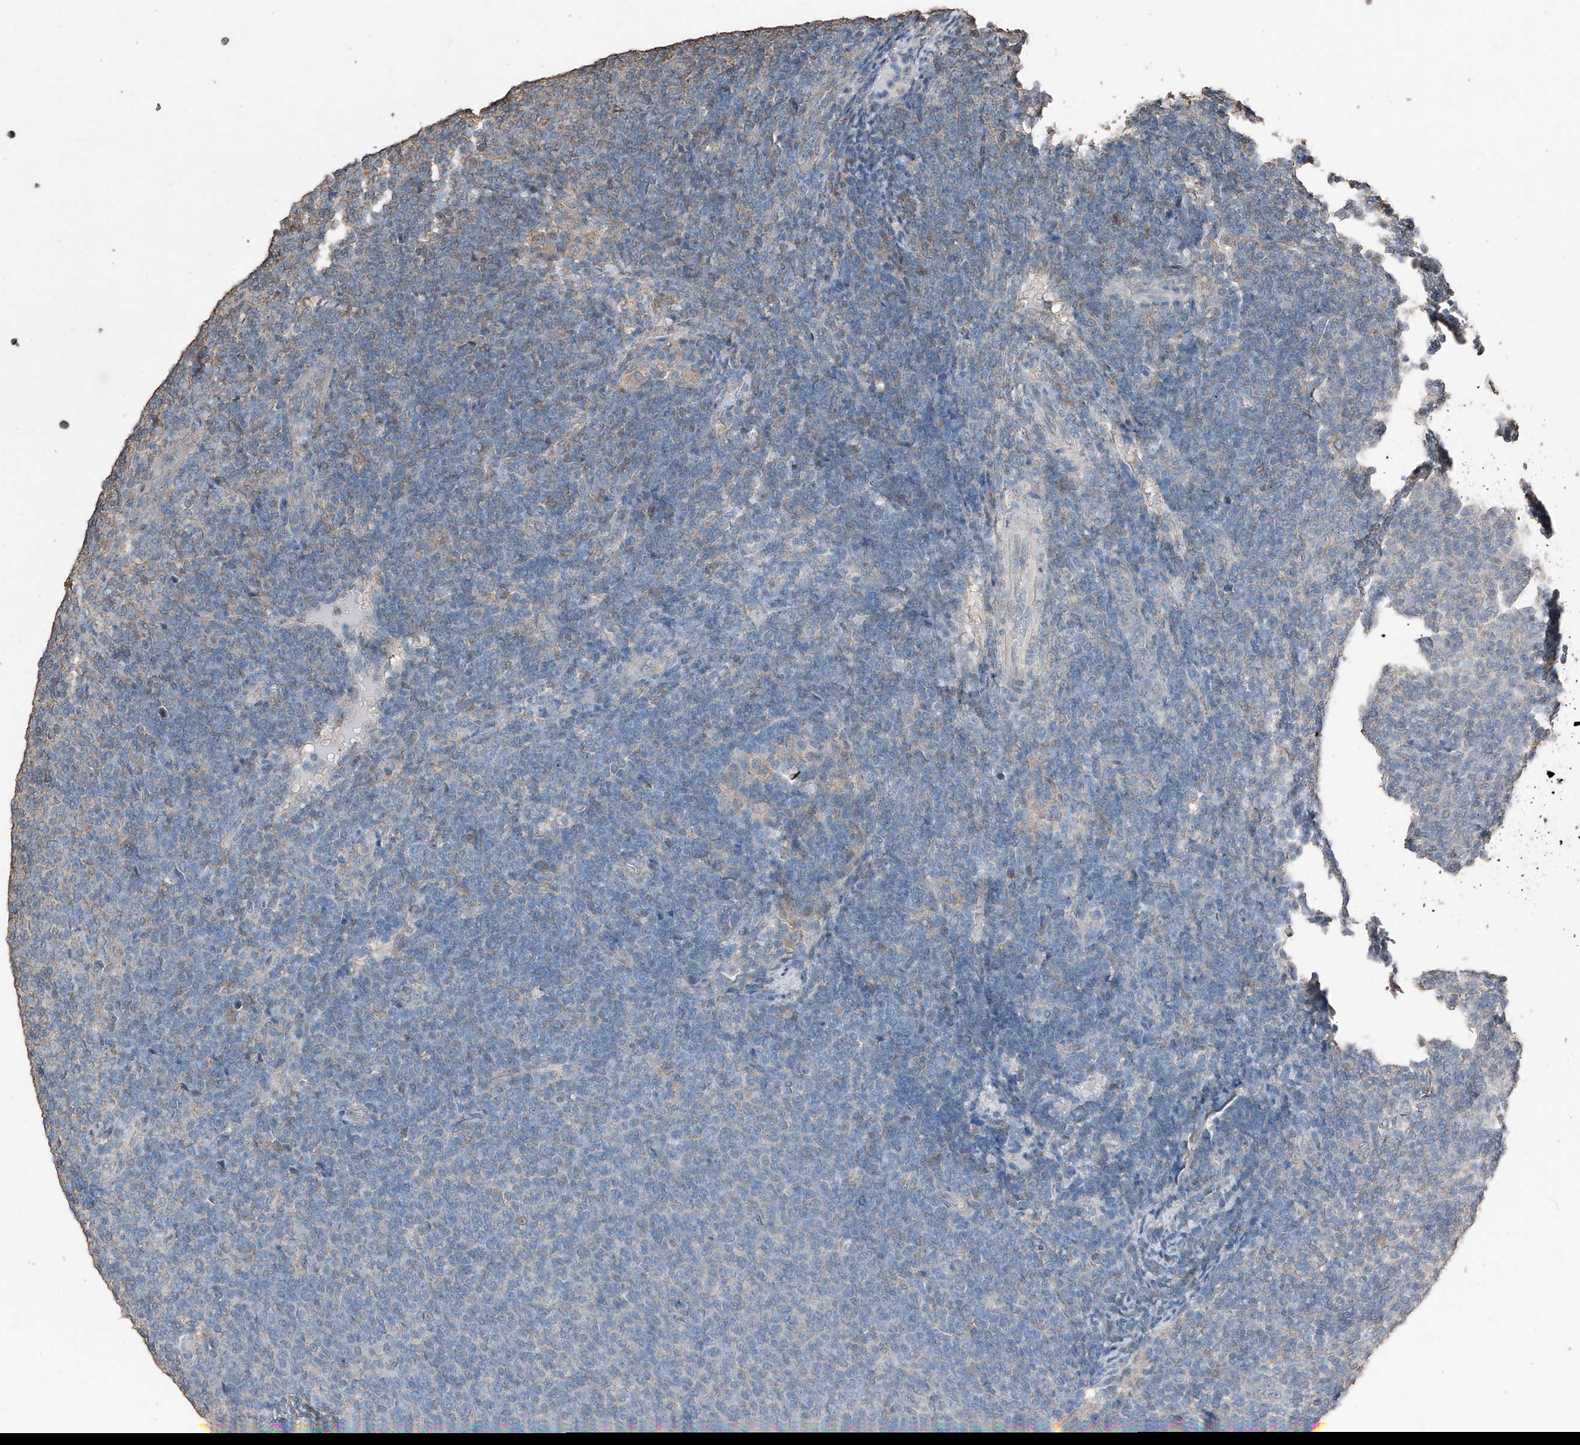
{"staining": {"intensity": "negative", "quantity": "none", "location": "none"}, "tissue": "lymphoma", "cell_type": "Tumor cells", "image_type": "cancer", "snomed": [{"axis": "morphology", "description": "Malignant lymphoma, non-Hodgkin's type, Low grade"}, {"axis": "topography", "description": "Lymph node"}], "caption": "Image shows no protein expression in tumor cells of low-grade malignant lymphoma, non-Hodgkin's type tissue.", "gene": "MAMLD1", "patient": {"sex": "male", "age": 66}}